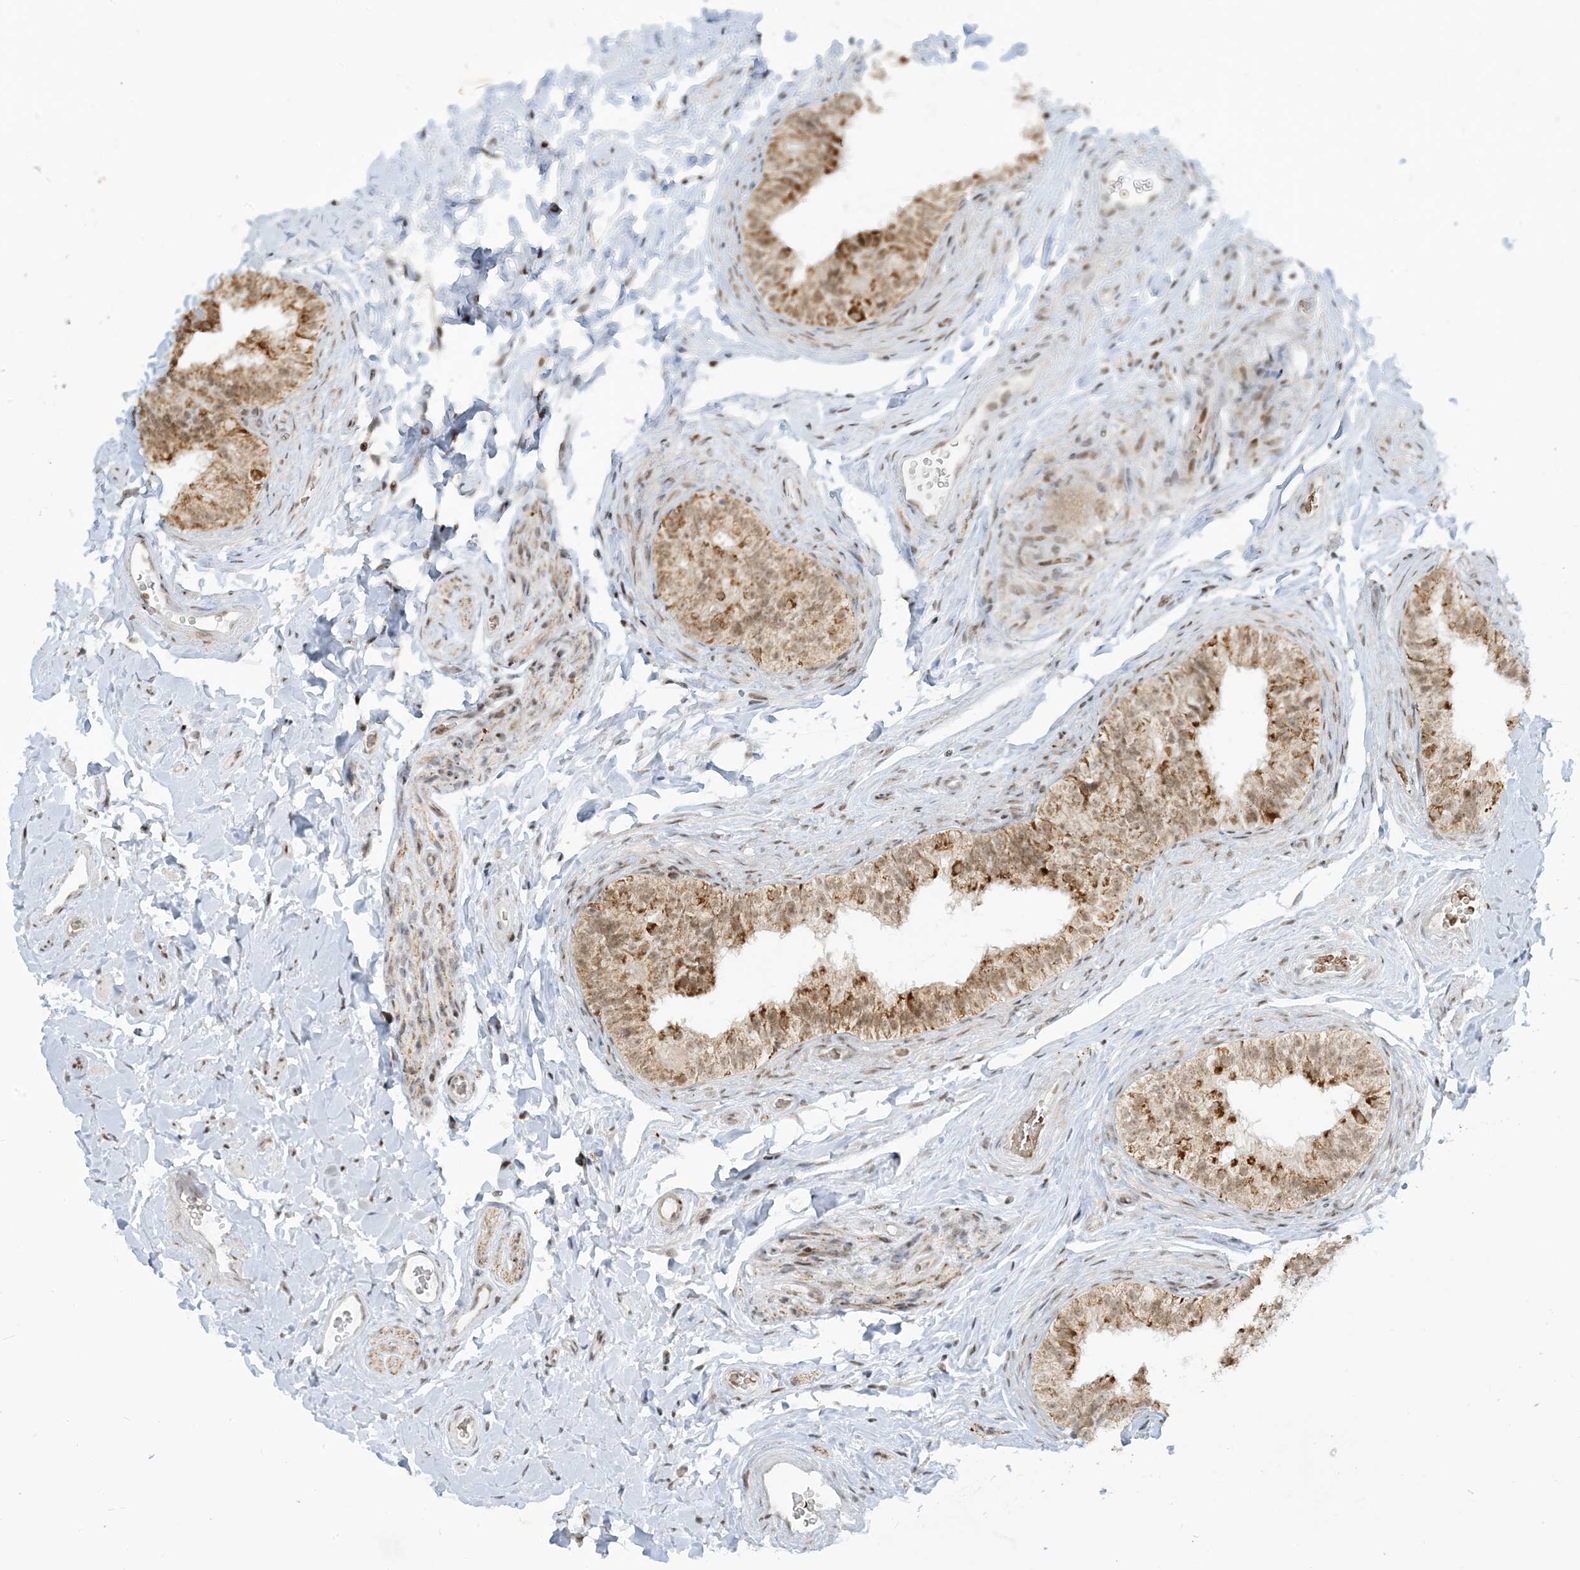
{"staining": {"intensity": "moderate", "quantity": ">75%", "location": "cytoplasmic/membranous,nuclear"}, "tissue": "epididymis", "cell_type": "Glandular cells", "image_type": "normal", "snomed": [{"axis": "morphology", "description": "Normal tissue, NOS"}, {"axis": "topography", "description": "Epididymis"}], "caption": "The histopathology image shows staining of benign epididymis, revealing moderate cytoplasmic/membranous,nuclear protein positivity (brown color) within glandular cells.", "gene": "ECT2L", "patient": {"sex": "male", "age": 49}}